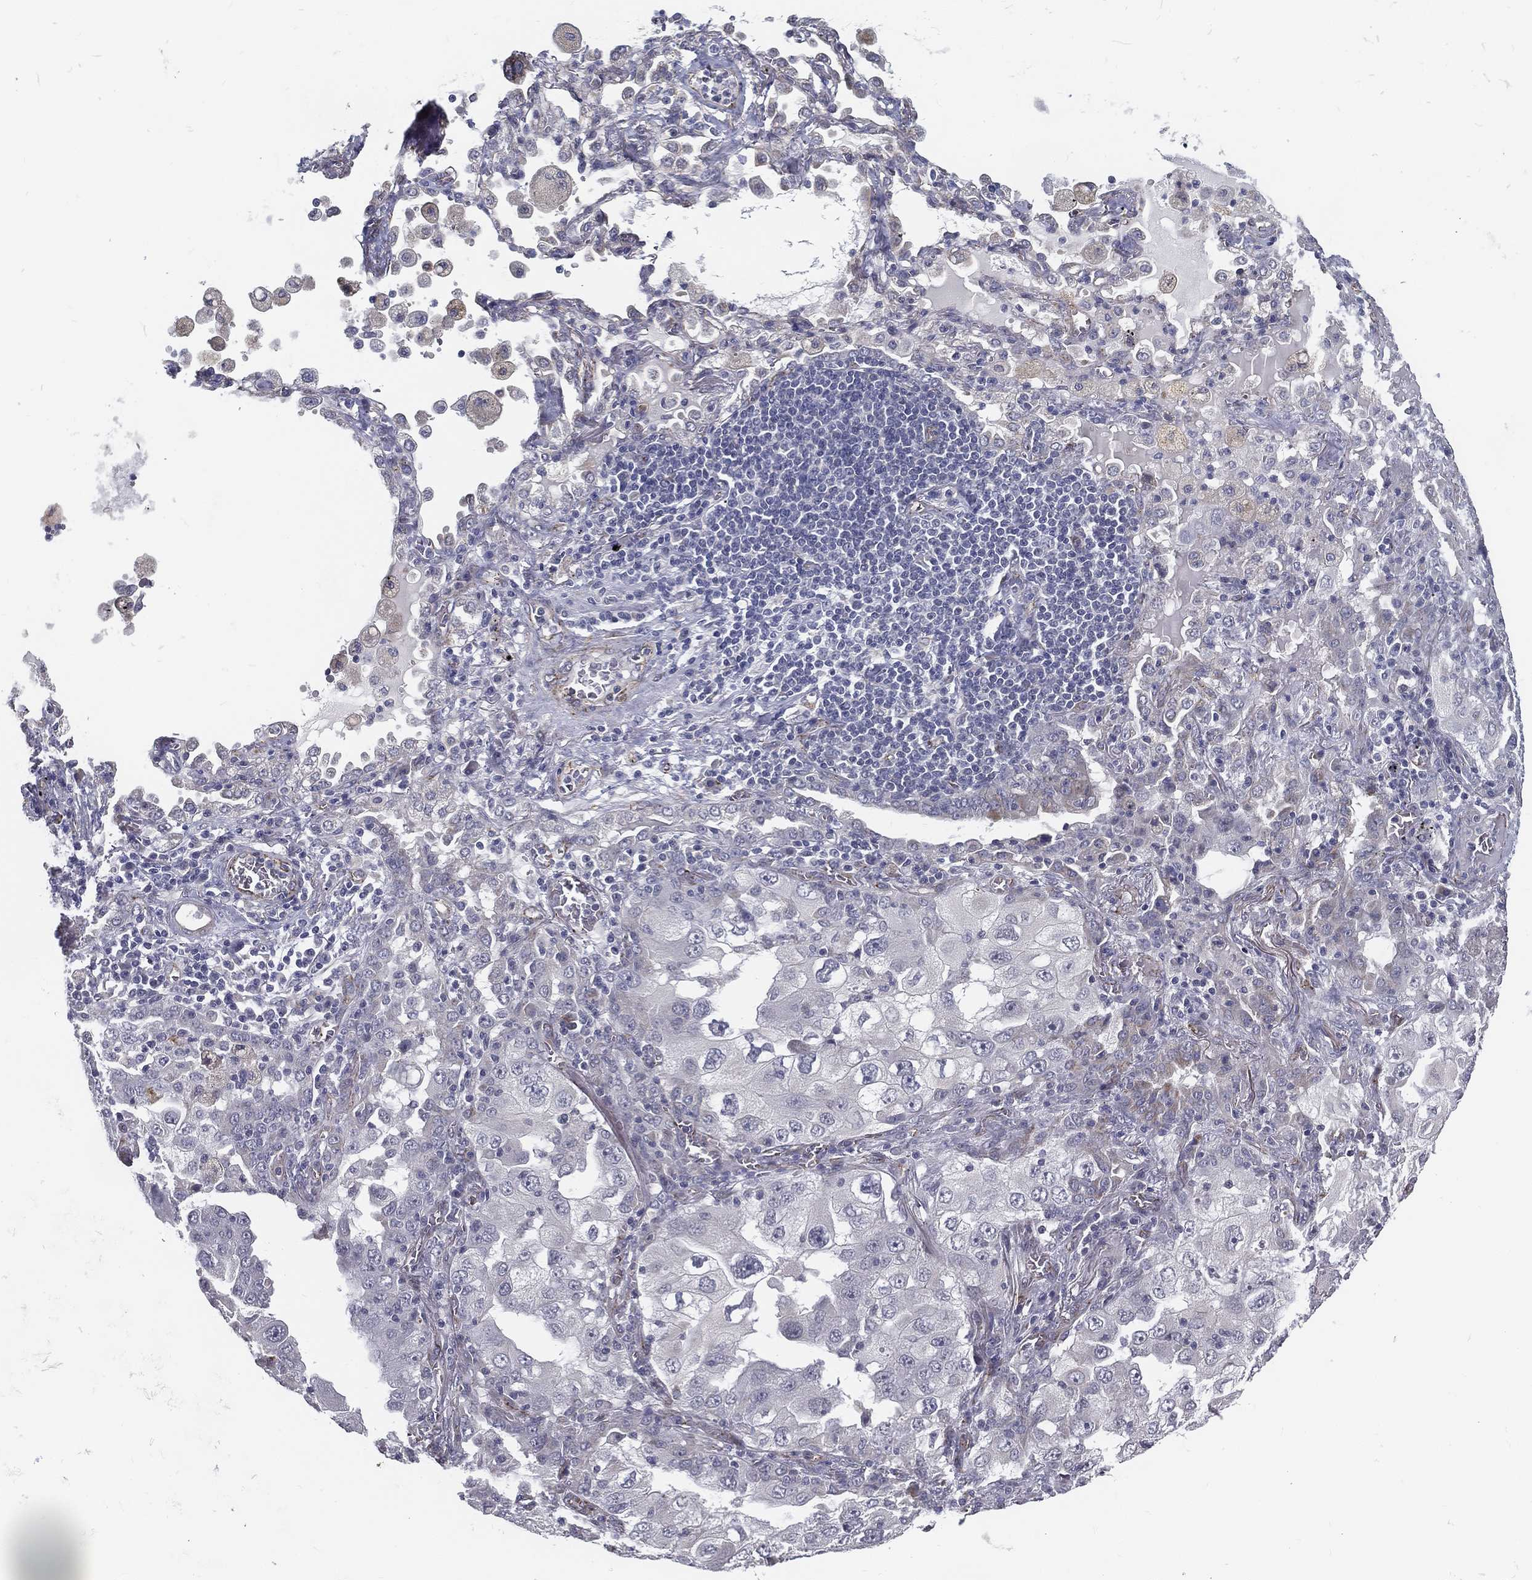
{"staining": {"intensity": "negative", "quantity": "none", "location": "none"}, "tissue": "lung cancer", "cell_type": "Tumor cells", "image_type": "cancer", "snomed": [{"axis": "morphology", "description": "Adenocarcinoma, NOS"}, {"axis": "topography", "description": "Lung"}], "caption": "High magnification brightfield microscopy of lung adenocarcinoma stained with DAB (brown) and counterstained with hematoxylin (blue): tumor cells show no significant expression.", "gene": "LRRC56", "patient": {"sex": "female", "age": 61}}